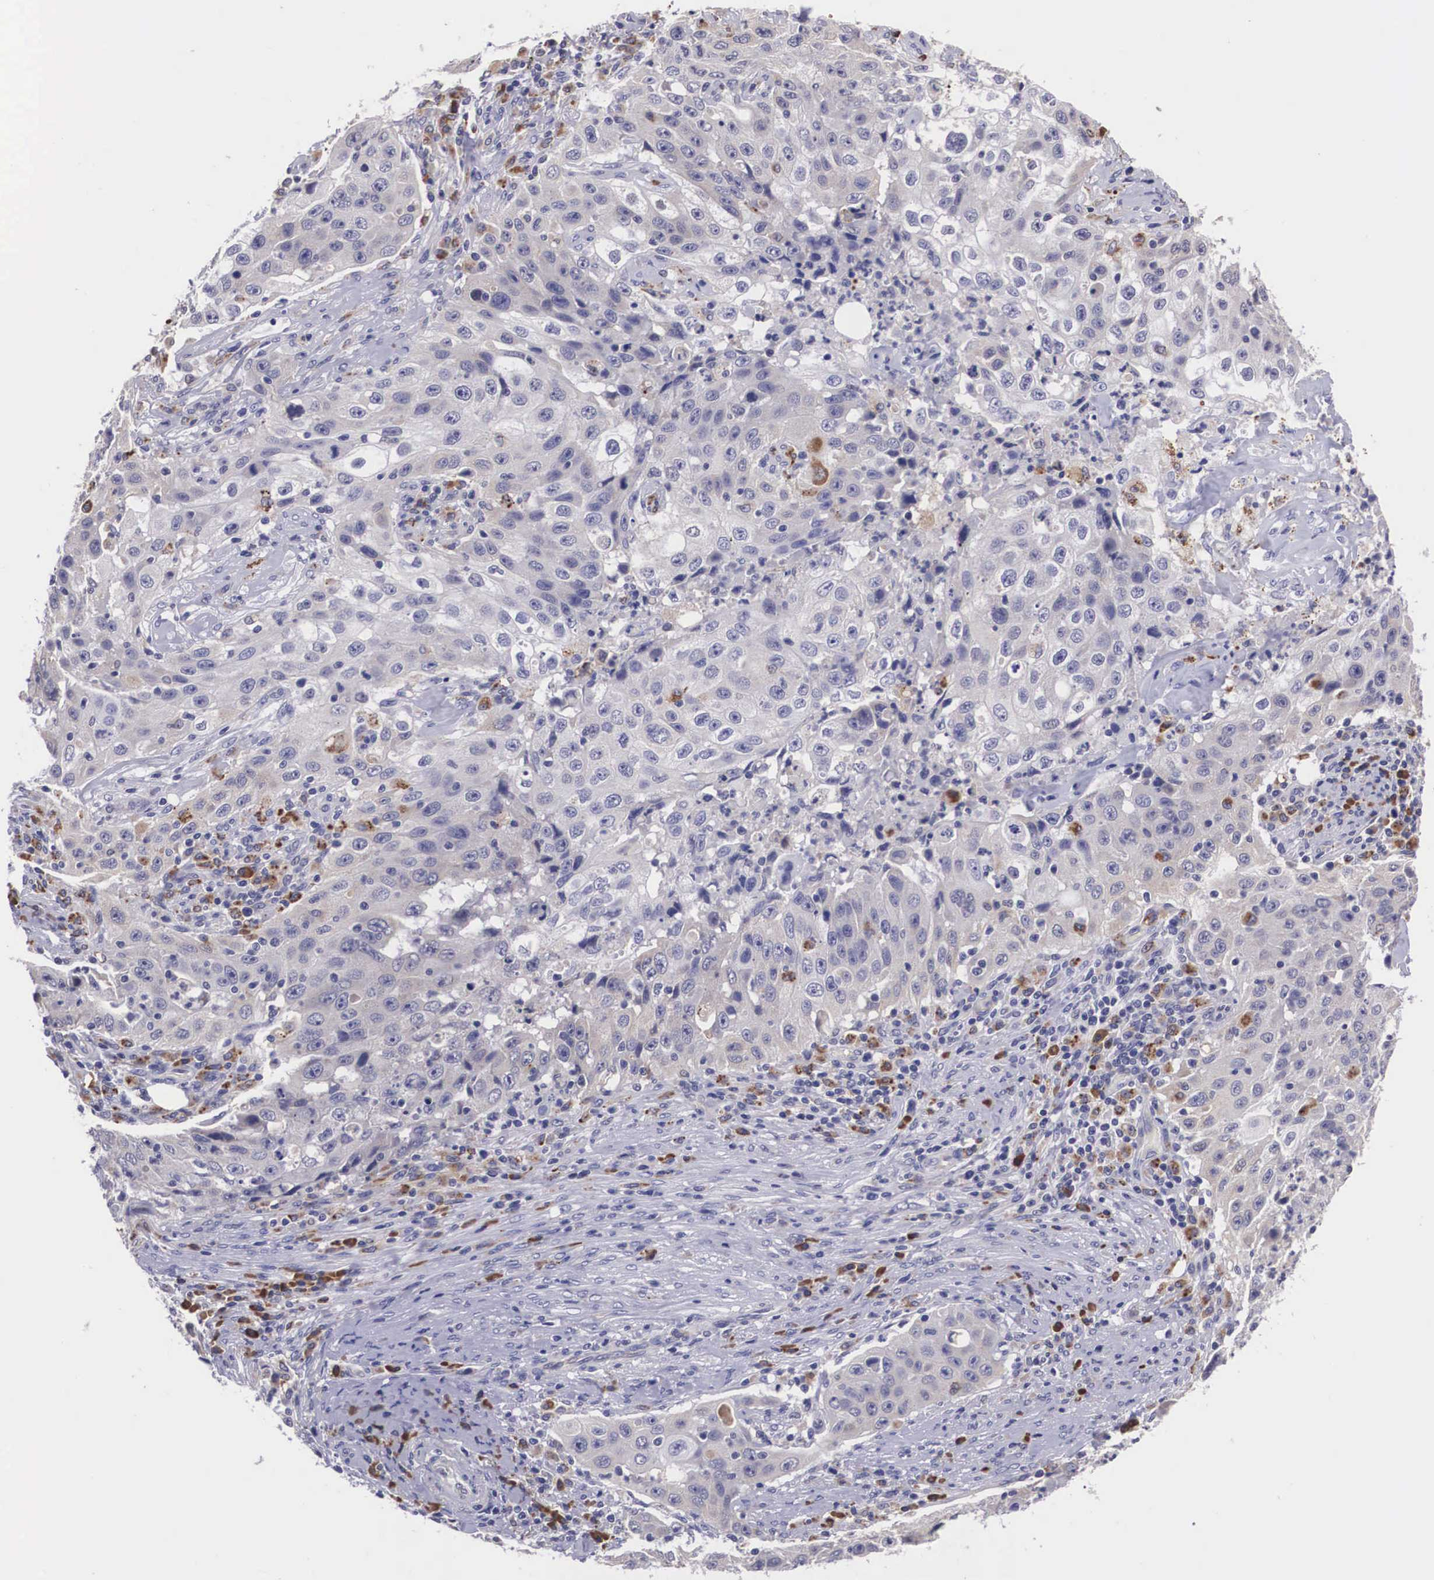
{"staining": {"intensity": "weak", "quantity": "<25%", "location": "cytoplasmic/membranous"}, "tissue": "lung cancer", "cell_type": "Tumor cells", "image_type": "cancer", "snomed": [{"axis": "morphology", "description": "Squamous cell carcinoma, NOS"}, {"axis": "topography", "description": "Lung"}], "caption": "The image exhibits no significant positivity in tumor cells of lung cancer.", "gene": "CRELD2", "patient": {"sex": "male", "age": 64}}